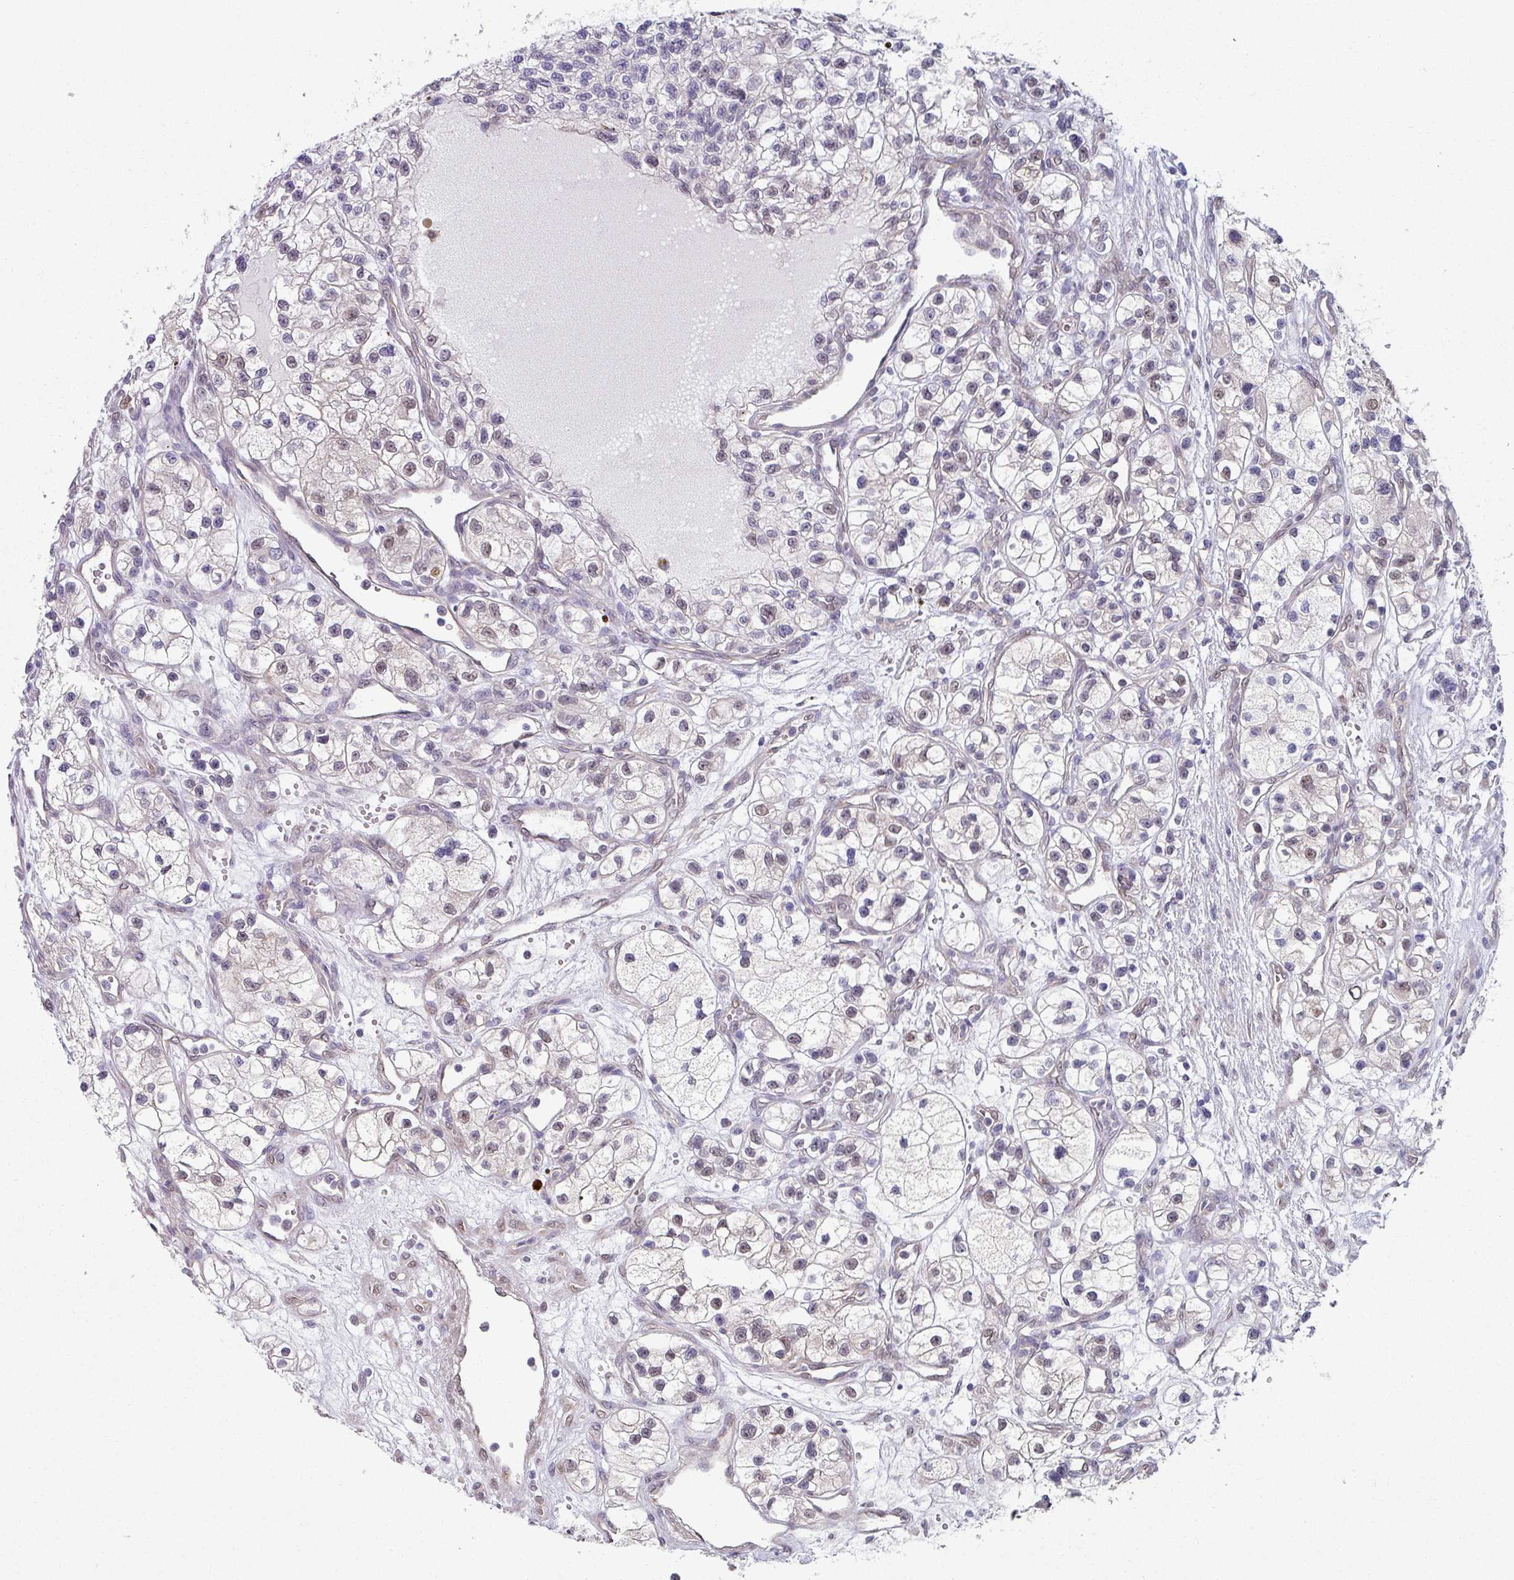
{"staining": {"intensity": "weak", "quantity": "25%-75%", "location": "nuclear"}, "tissue": "renal cancer", "cell_type": "Tumor cells", "image_type": "cancer", "snomed": [{"axis": "morphology", "description": "Adenocarcinoma, NOS"}, {"axis": "topography", "description": "Kidney"}], "caption": "Human renal adenocarcinoma stained with a protein marker reveals weak staining in tumor cells.", "gene": "TMED5", "patient": {"sex": "female", "age": 57}}